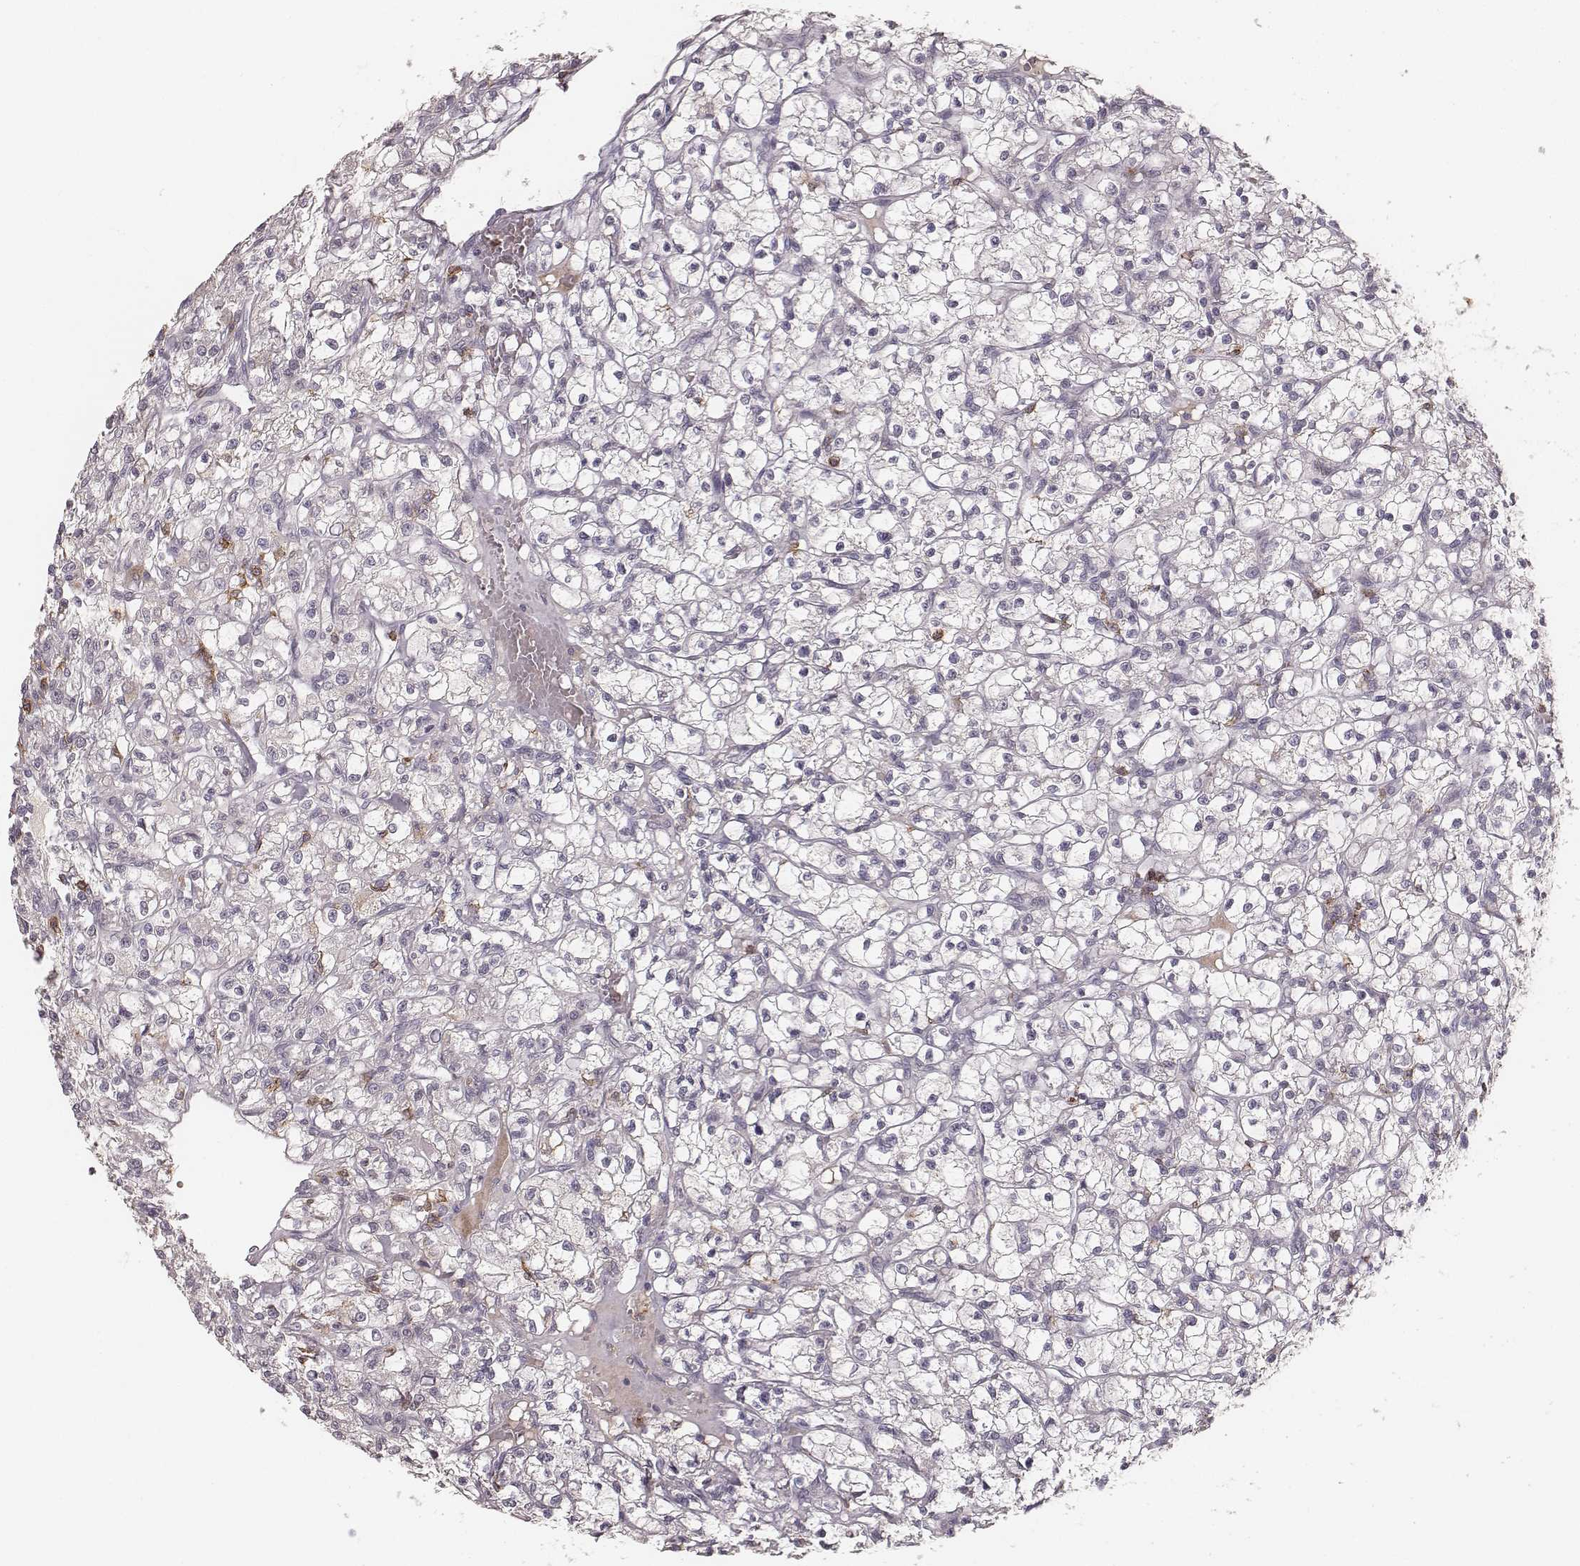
{"staining": {"intensity": "negative", "quantity": "none", "location": "none"}, "tissue": "renal cancer", "cell_type": "Tumor cells", "image_type": "cancer", "snomed": [{"axis": "morphology", "description": "Adenocarcinoma, NOS"}, {"axis": "topography", "description": "Kidney"}], "caption": "High power microscopy photomicrograph of an immunohistochemistry photomicrograph of renal cancer, revealing no significant expression in tumor cells.", "gene": "CD8A", "patient": {"sex": "female", "age": 59}}